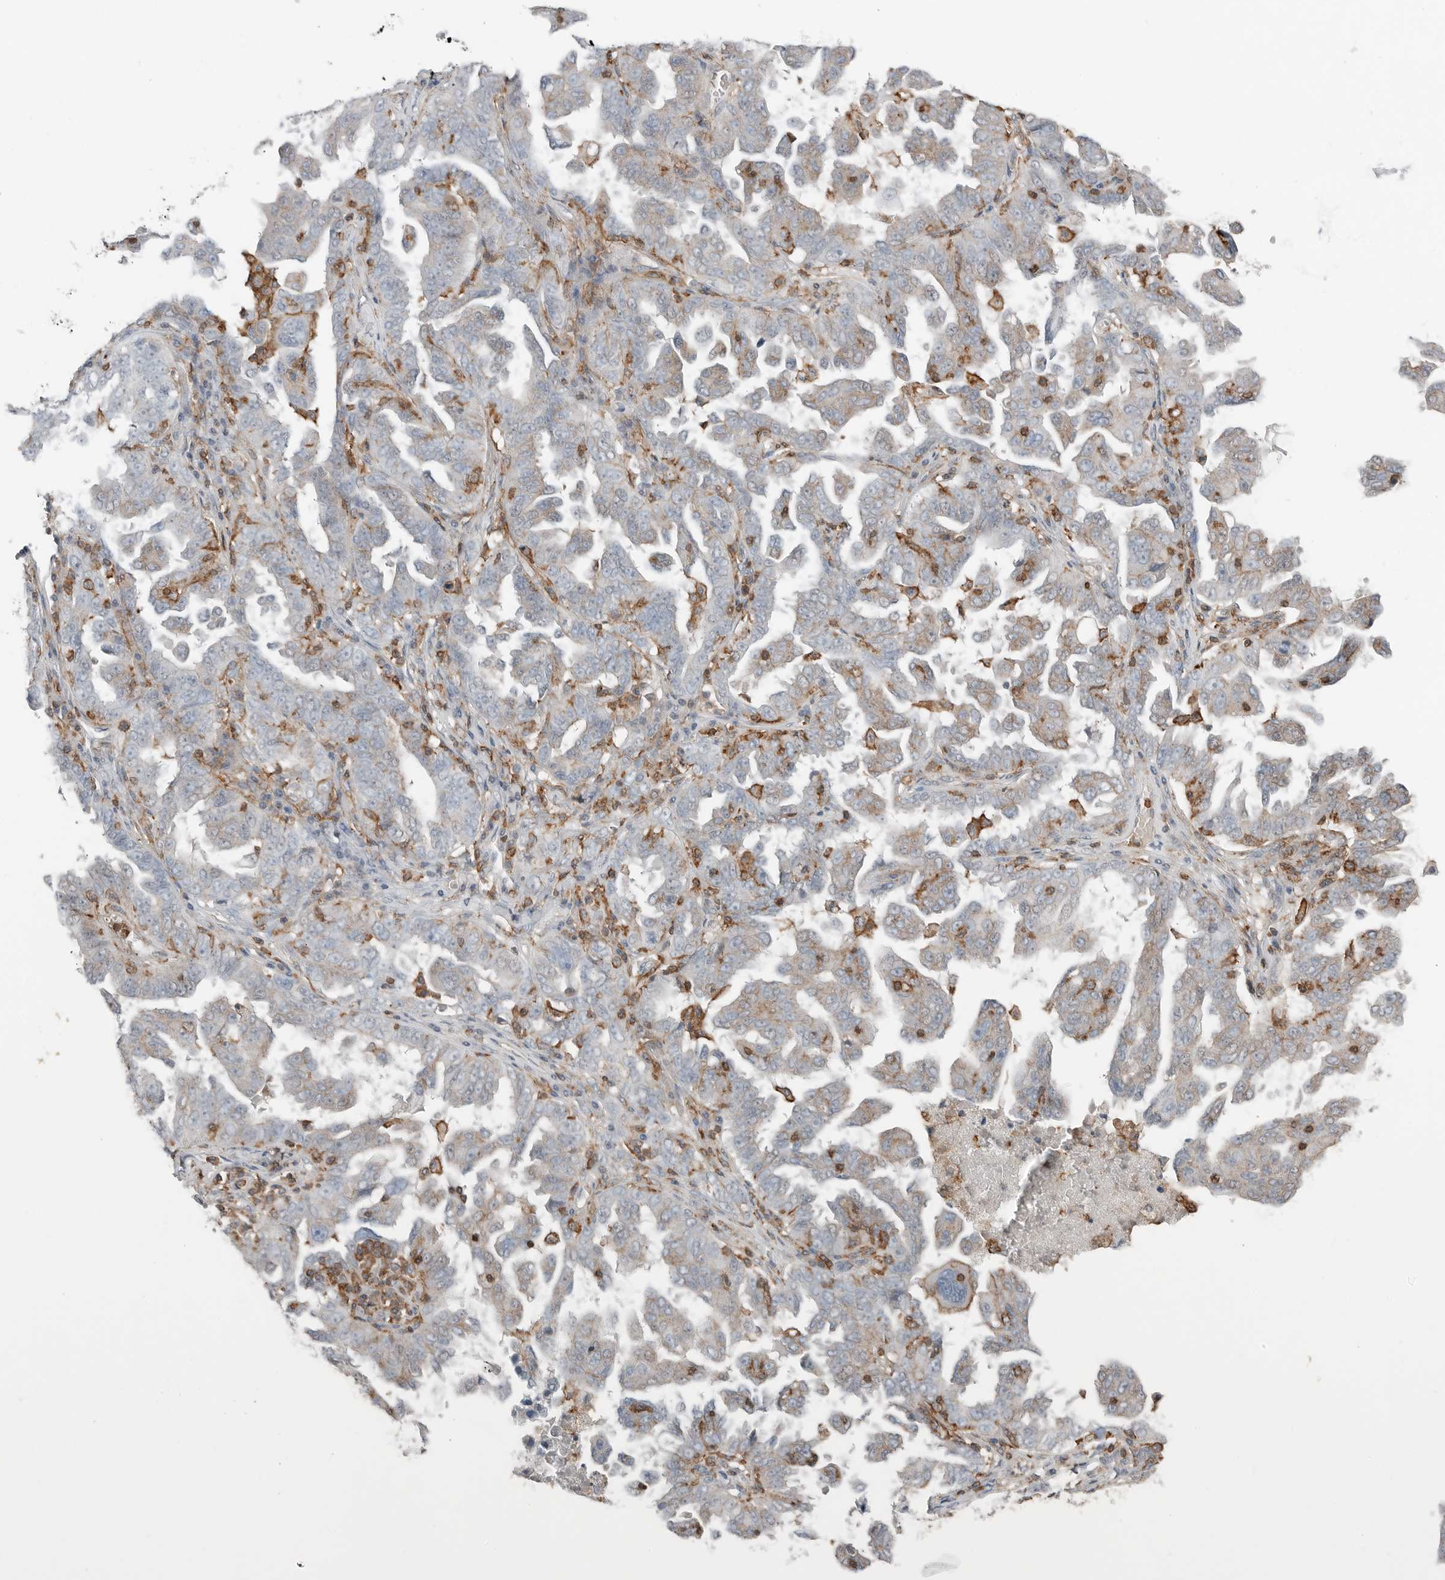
{"staining": {"intensity": "negative", "quantity": "none", "location": "none"}, "tissue": "ovarian cancer", "cell_type": "Tumor cells", "image_type": "cancer", "snomed": [{"axis": "morphology", "description": "Carcinoma, endometroid"}, {"axis": "topography", "description": "Ovary"}], "caption": "IHC micrograph of human ovarian endometroid carcinoma stained for a protein (brown), which shows no positivity in tumor cells.", "gene": "LEFTY2", "patient": {"sex": "female", "age": 62}}